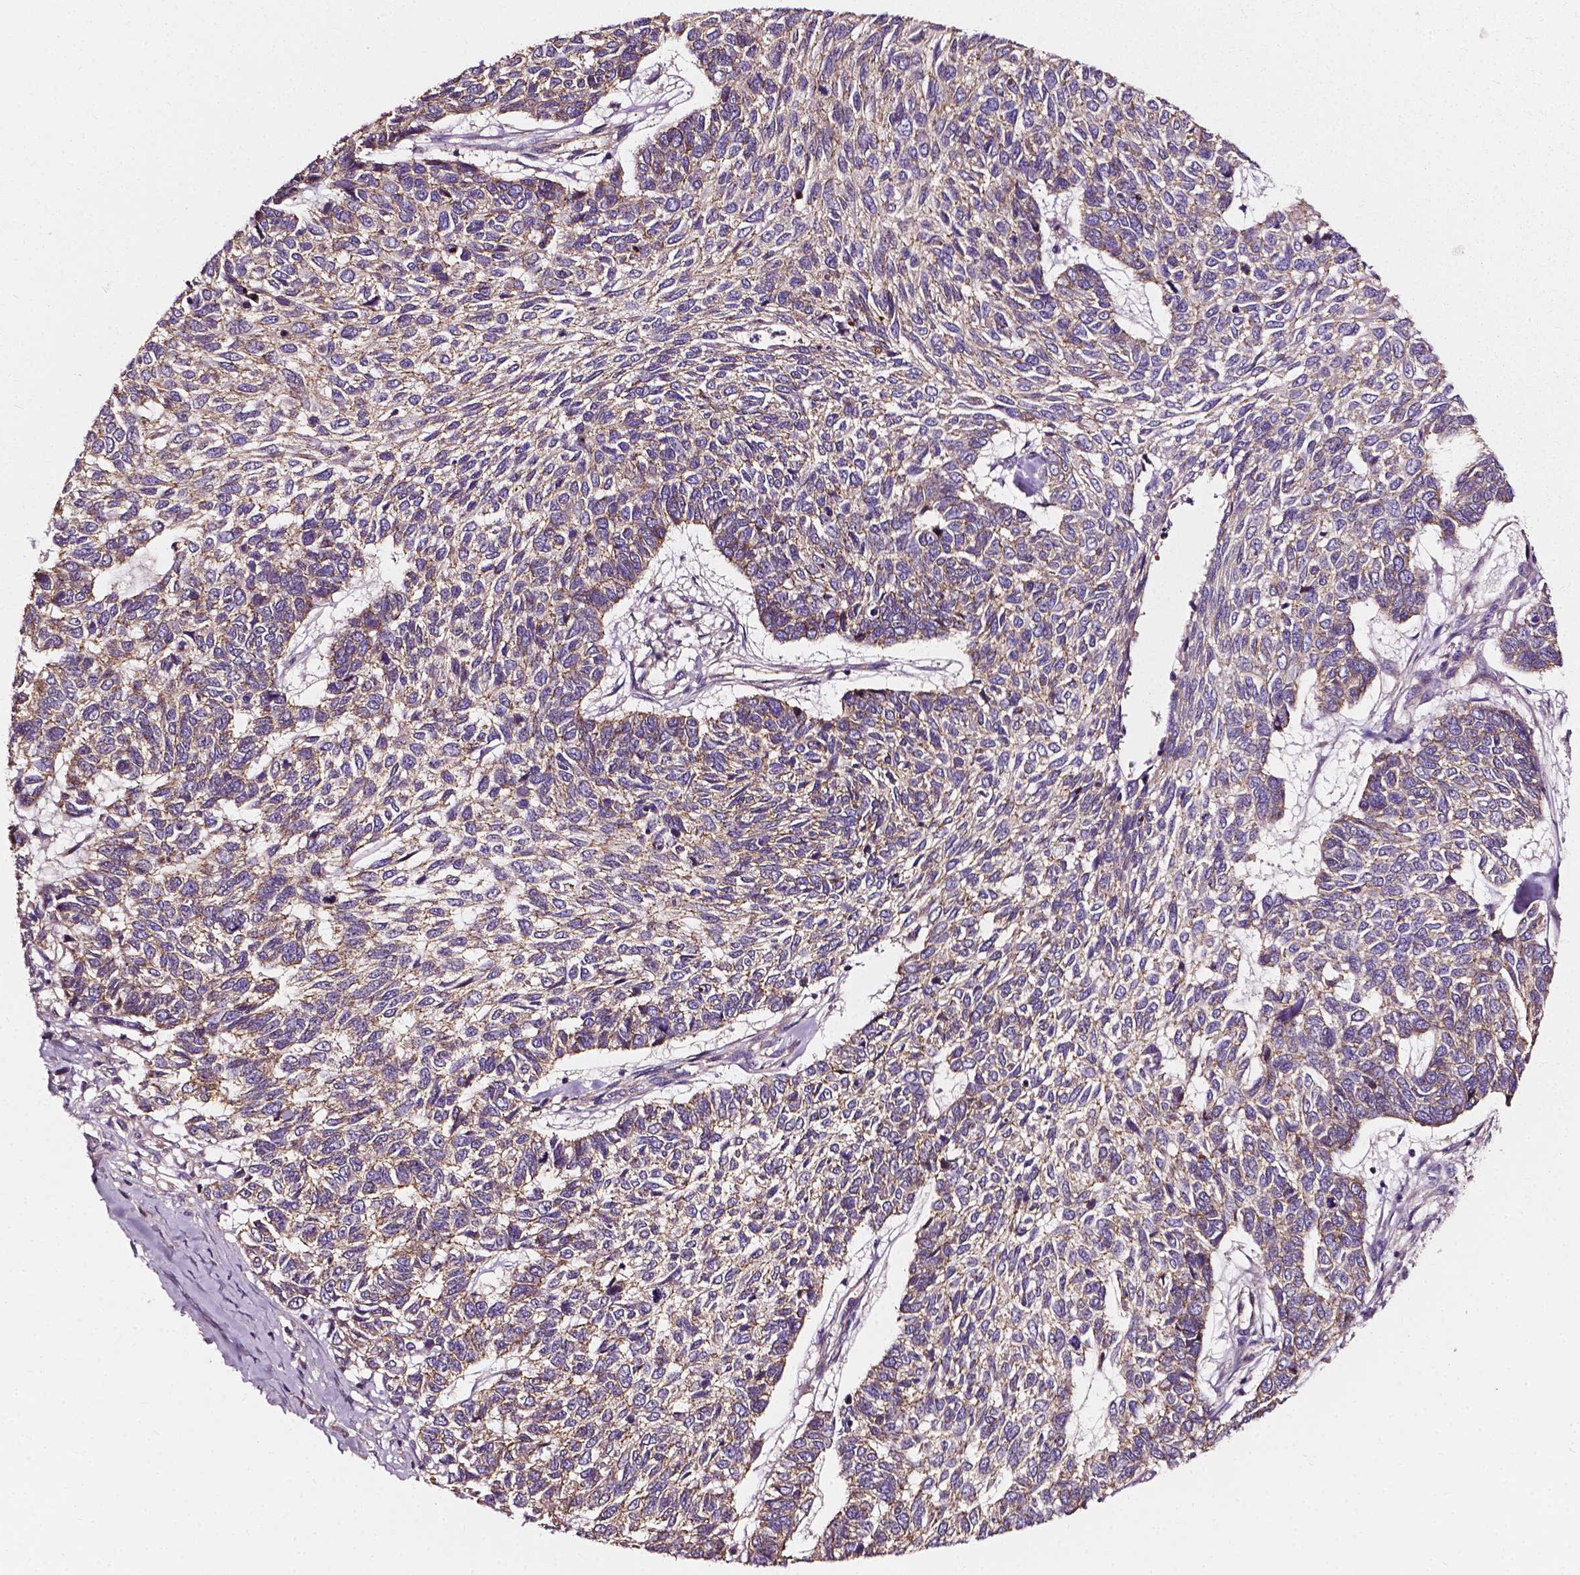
{"staining": {"intensity": "weak", "quantity": "25%-75%", "location": "cytoplasmic/membranous"}, "tissue": "skin cancer", "cell_type": "Tumor cells", "image_type": "cancer", "snomed": [{"axis": "morphology", "description": "Basal cell carcinoma"}, {"axis": "topography", "description": "Skin"}], "caption": "Brown immunohistochemical staining in human skin cancer (basal cell carcinoma) exhibits weak cytoplasmic/membranous staining in approximately 25%-75% of tumor cells.", "gene": "ATG16L1", "patient": {"sex": "female", "age": 65}}